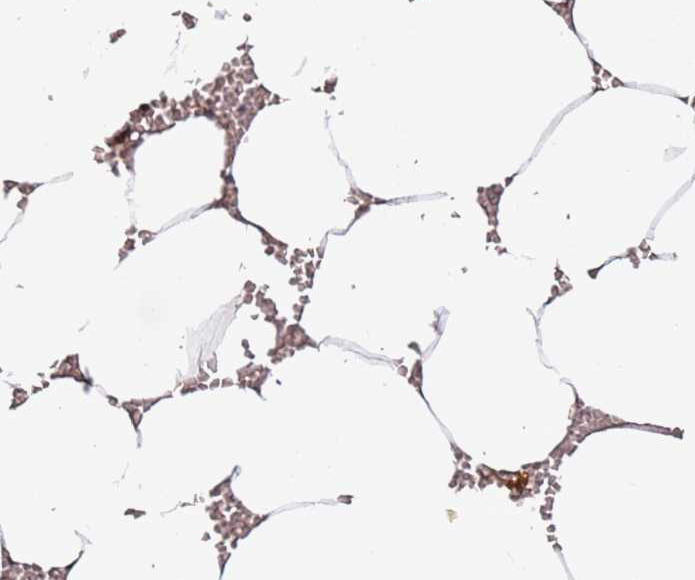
{"staining": {"intensity": "moderate", "quantity": "<25%", "location": "cytoplasmic/membranous"}, "tissue": "bone marrow", "cell_type": "Hematopoietic cells", "image_type": "normal", "snomed": [{"axis": "morphology", "description": "Normal tissue, NOS"}, {"axis": "topography", "description": "Bone marrow"}], "caption": "Brown immunohistochemical staining in unremarkable bone marrow shows moderate cytoplasmic/membranous positivity in approximately <25% of hematopoietic cells. The protein of interest is shown in brown color, while the nuclei are stained blue.", "gene": "HSD17B7", "patient": {"sex": "male", "age": 70}}